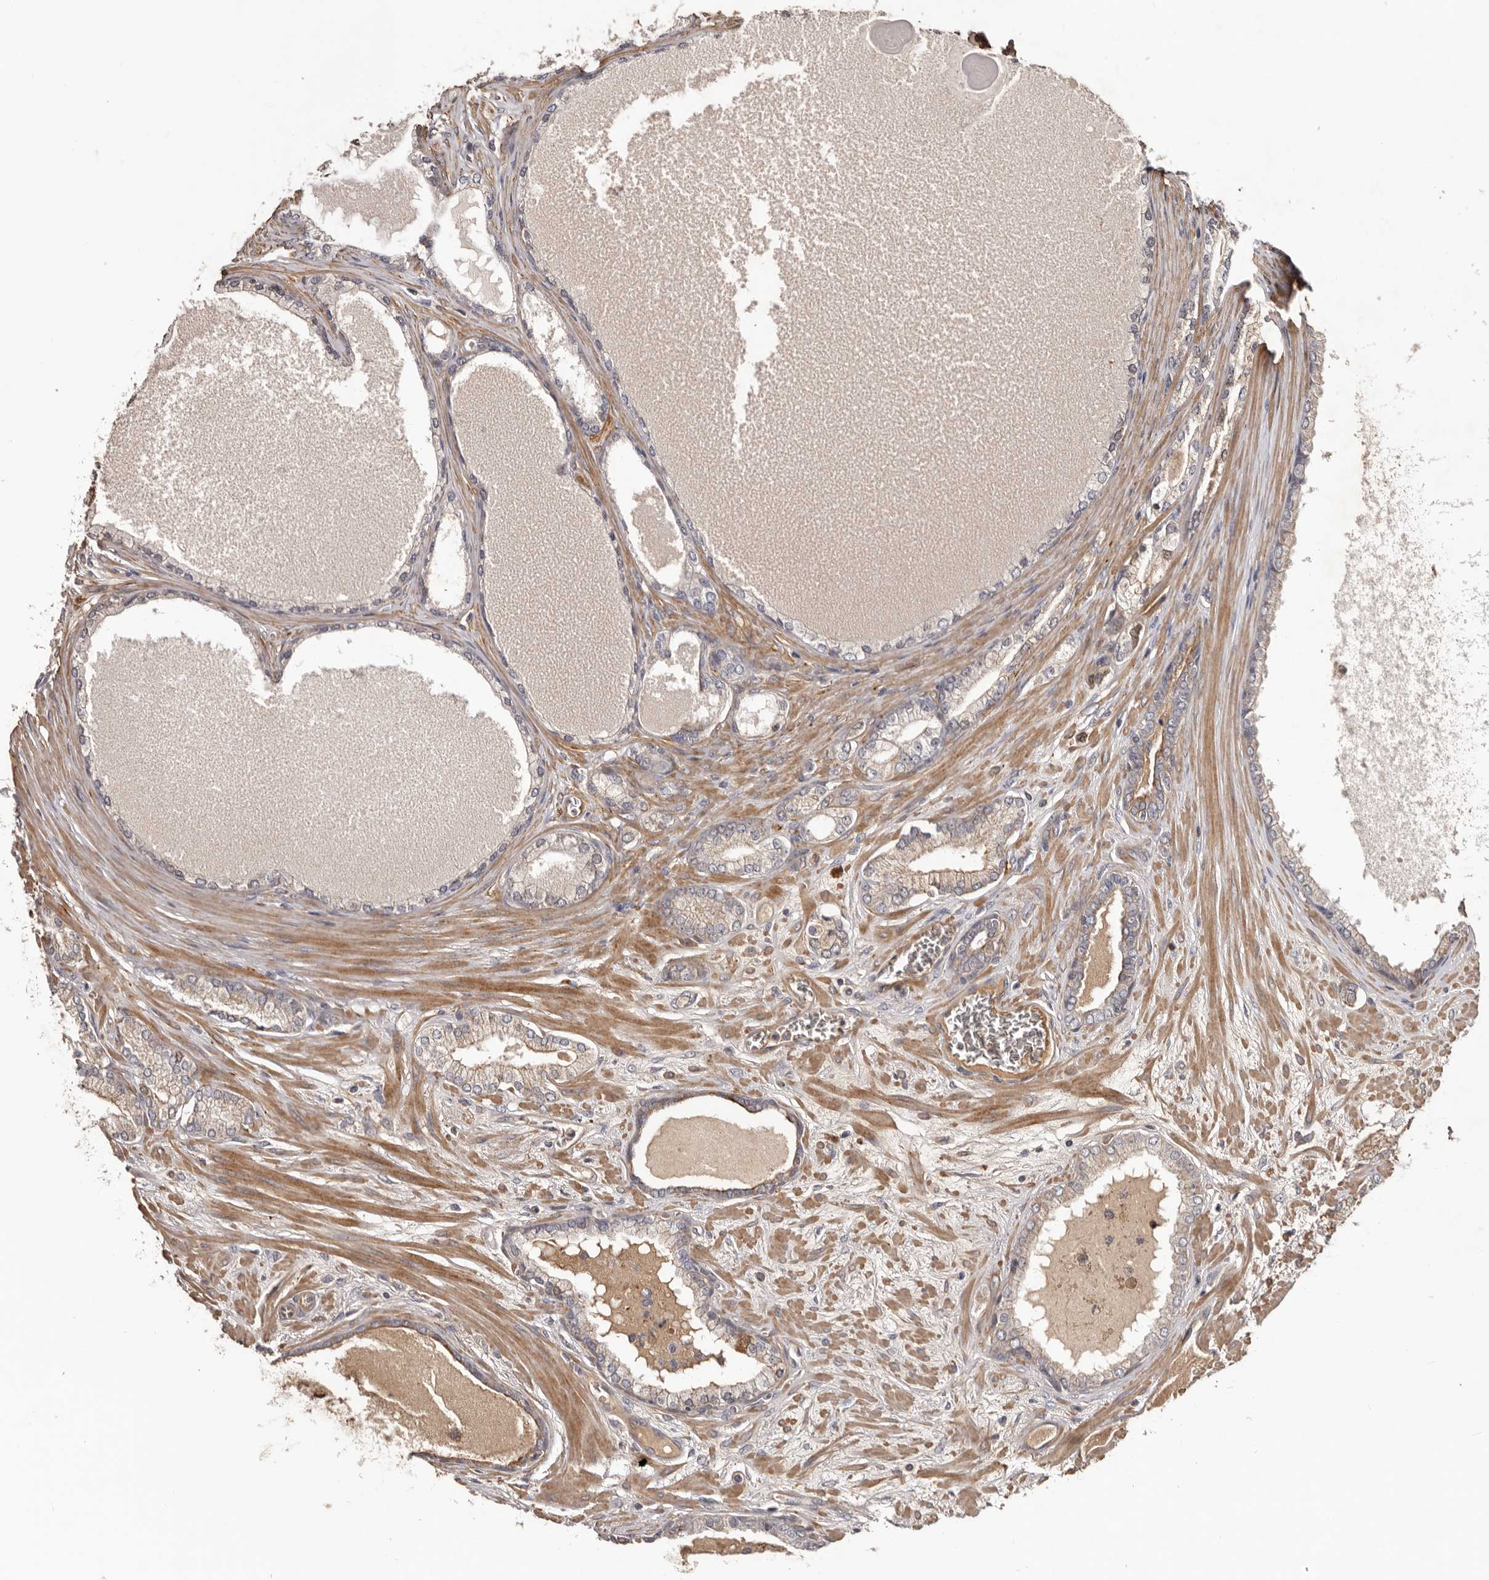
{"staining": {"intensity": "weak", "quantity": "25%-75%", "location": "cytoplasmic/membranous"}, "tissue": "prostate cancer", "cell_type": "Tumor cells", "image_type": "cancer", "snomed": [{"axis": "morphology", "description": "Adenocarcinoma, Low grade"}, {"axis": "topography", "description": "Prostate"}], "caption": "Weak cytoplasmic/membranous positivity is present in approximately 25%-75% of tumor cells in low-grade adenocarcinoma (prostate).", "gene": "CDCA8", "patient": {"sex": "male", "age": 70}}